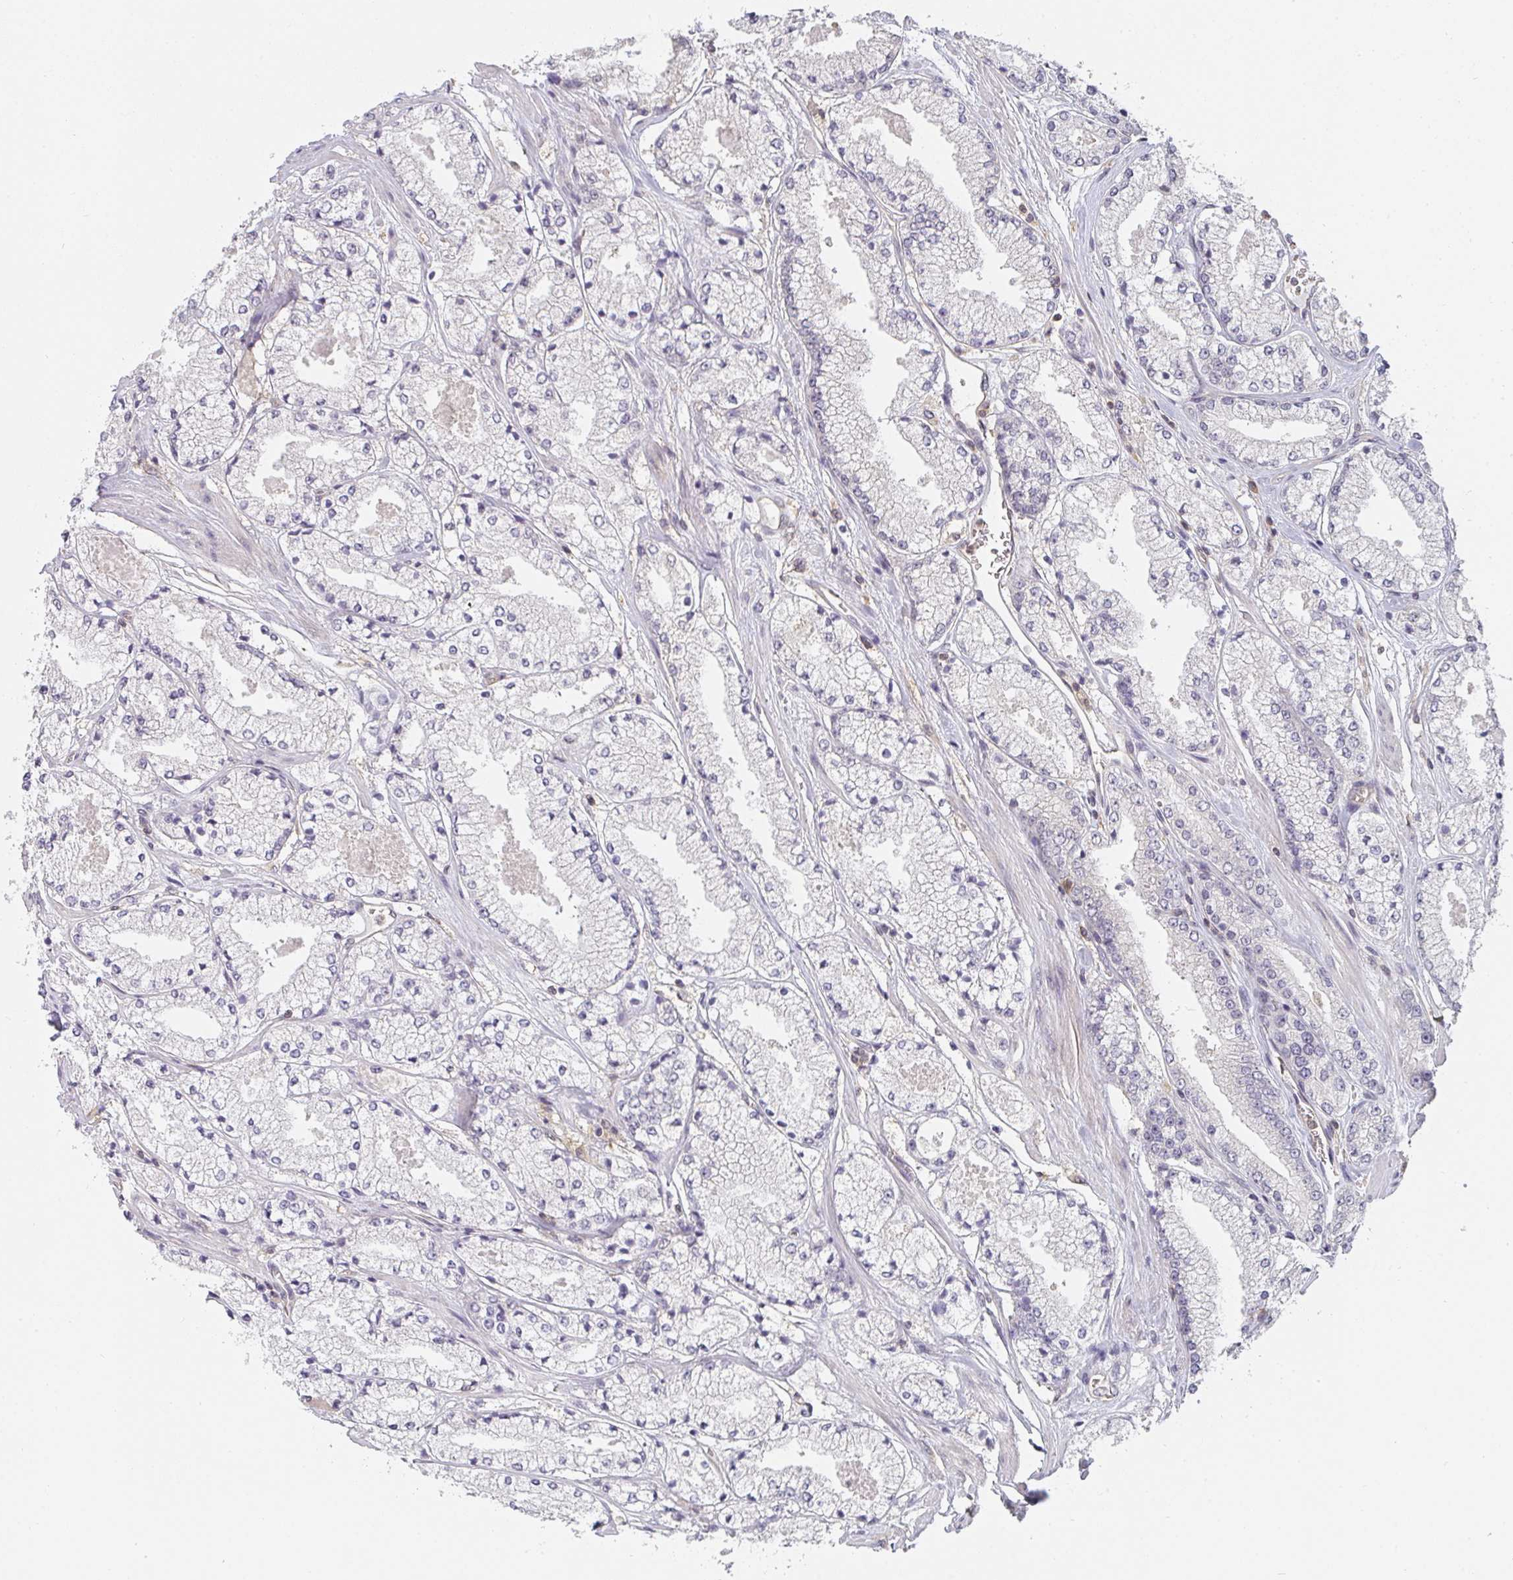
{"staining": {"intensity": "negative", "quantity": "none", "location": "none"}, "tissue": "prostate cancer", "cell_type": "Tumor cells", "image_type": "cancer", "snomed": [{"axis": "morphology", "description": "Adenocarcinoma, High grade"}, {"axis": "topography", "description": "Prostate"}], "caption": "Immunohistochemical staining of prostate cancer (adenocarcinoma (high-grade)) shows no significant positivity in tumor cells.", "gene": "GSDMB", "patient": {"sex": "male", "age": 63}}